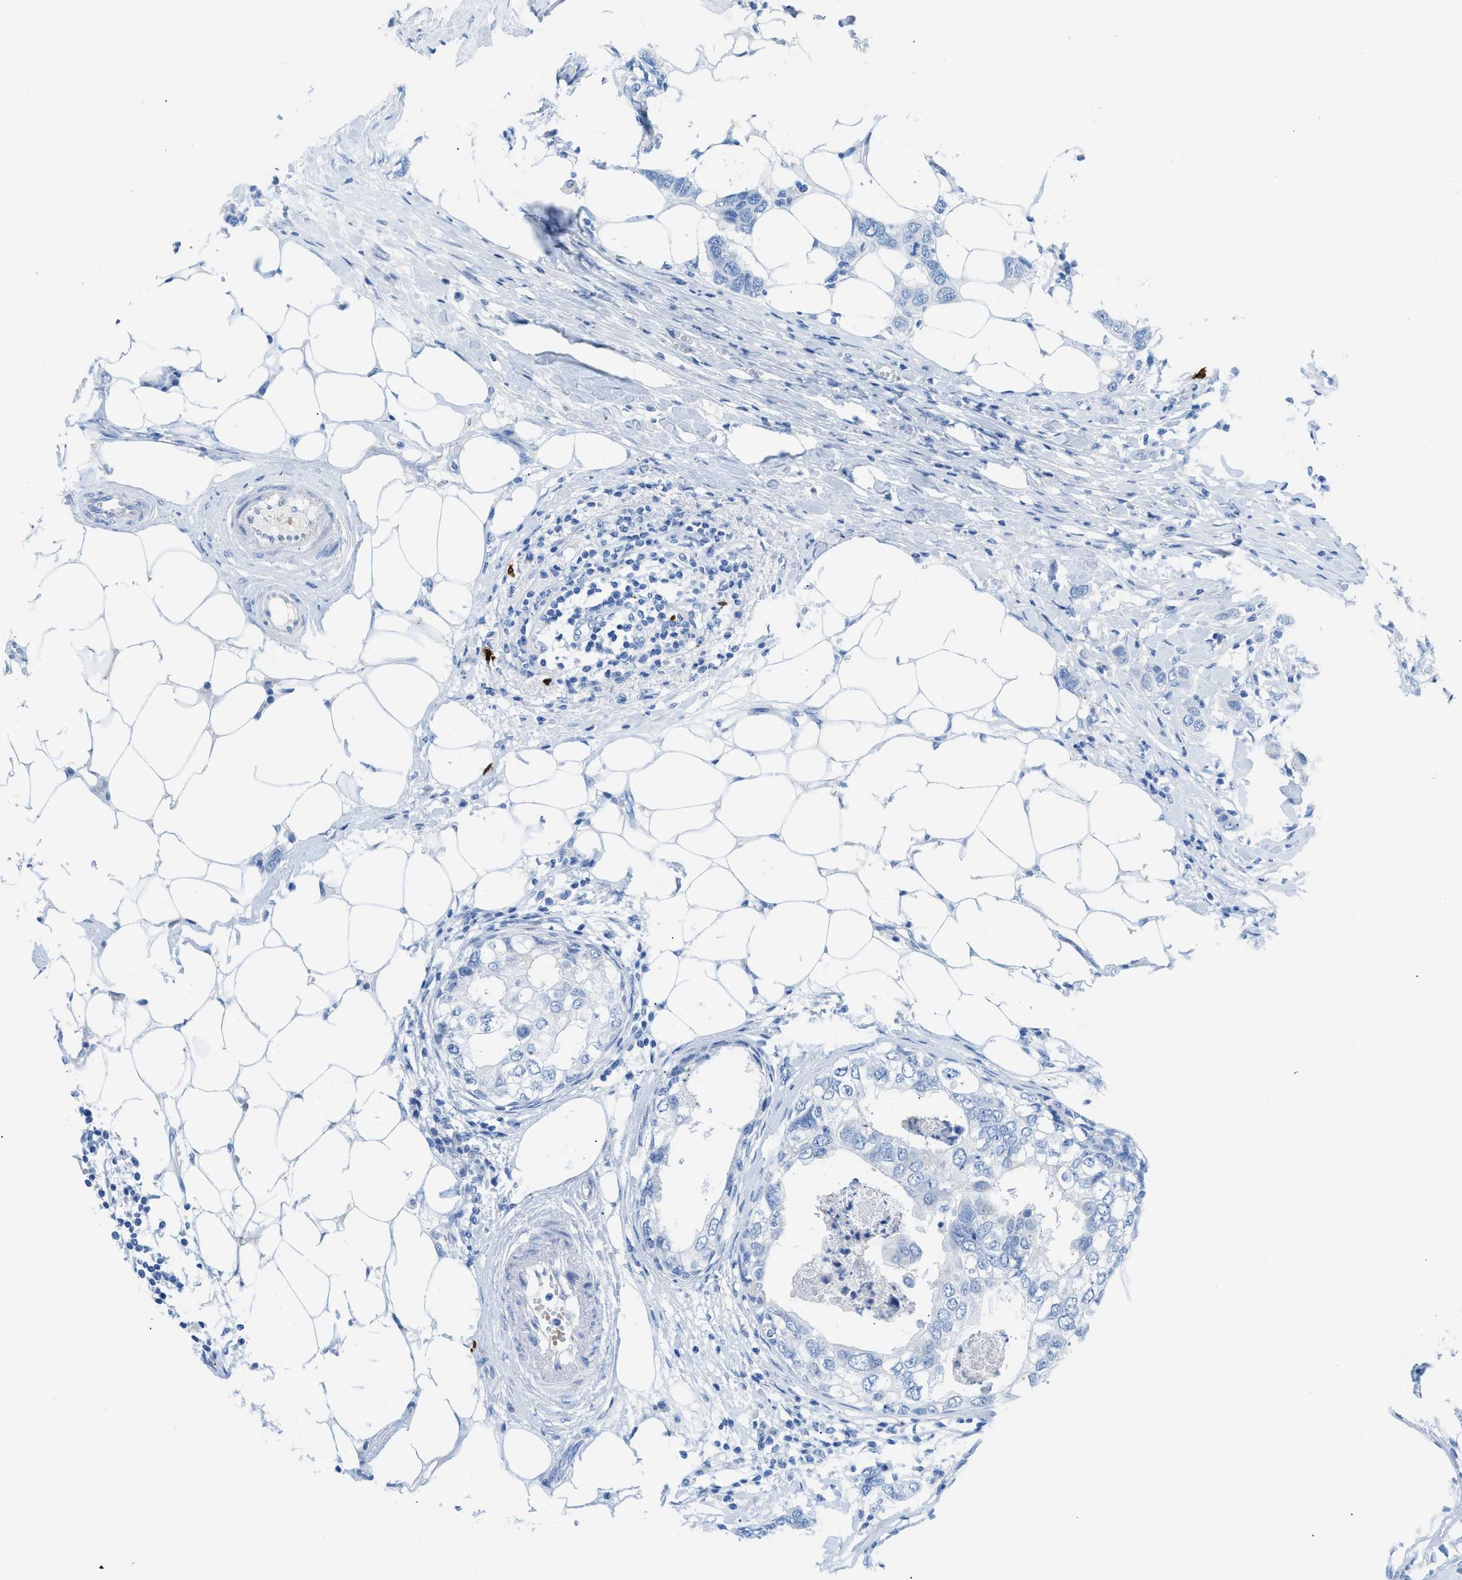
{"staining": {"intensity": "negative", "quantity": "none", "location": "none"}, "tissue": "breast cancer", "cell_type": "Tumor cells", "image_type": "cancer", "snomed": [{"axis": "morphology", "description": "Duct carcinoma"}, {"axis": "topography", "description": "Breast"}], "caption": "Tumor cells are negative for brown protein staining in breast cancer.", "gene": "TCL1A", "patient": {"sex": "female", "age": 50}}